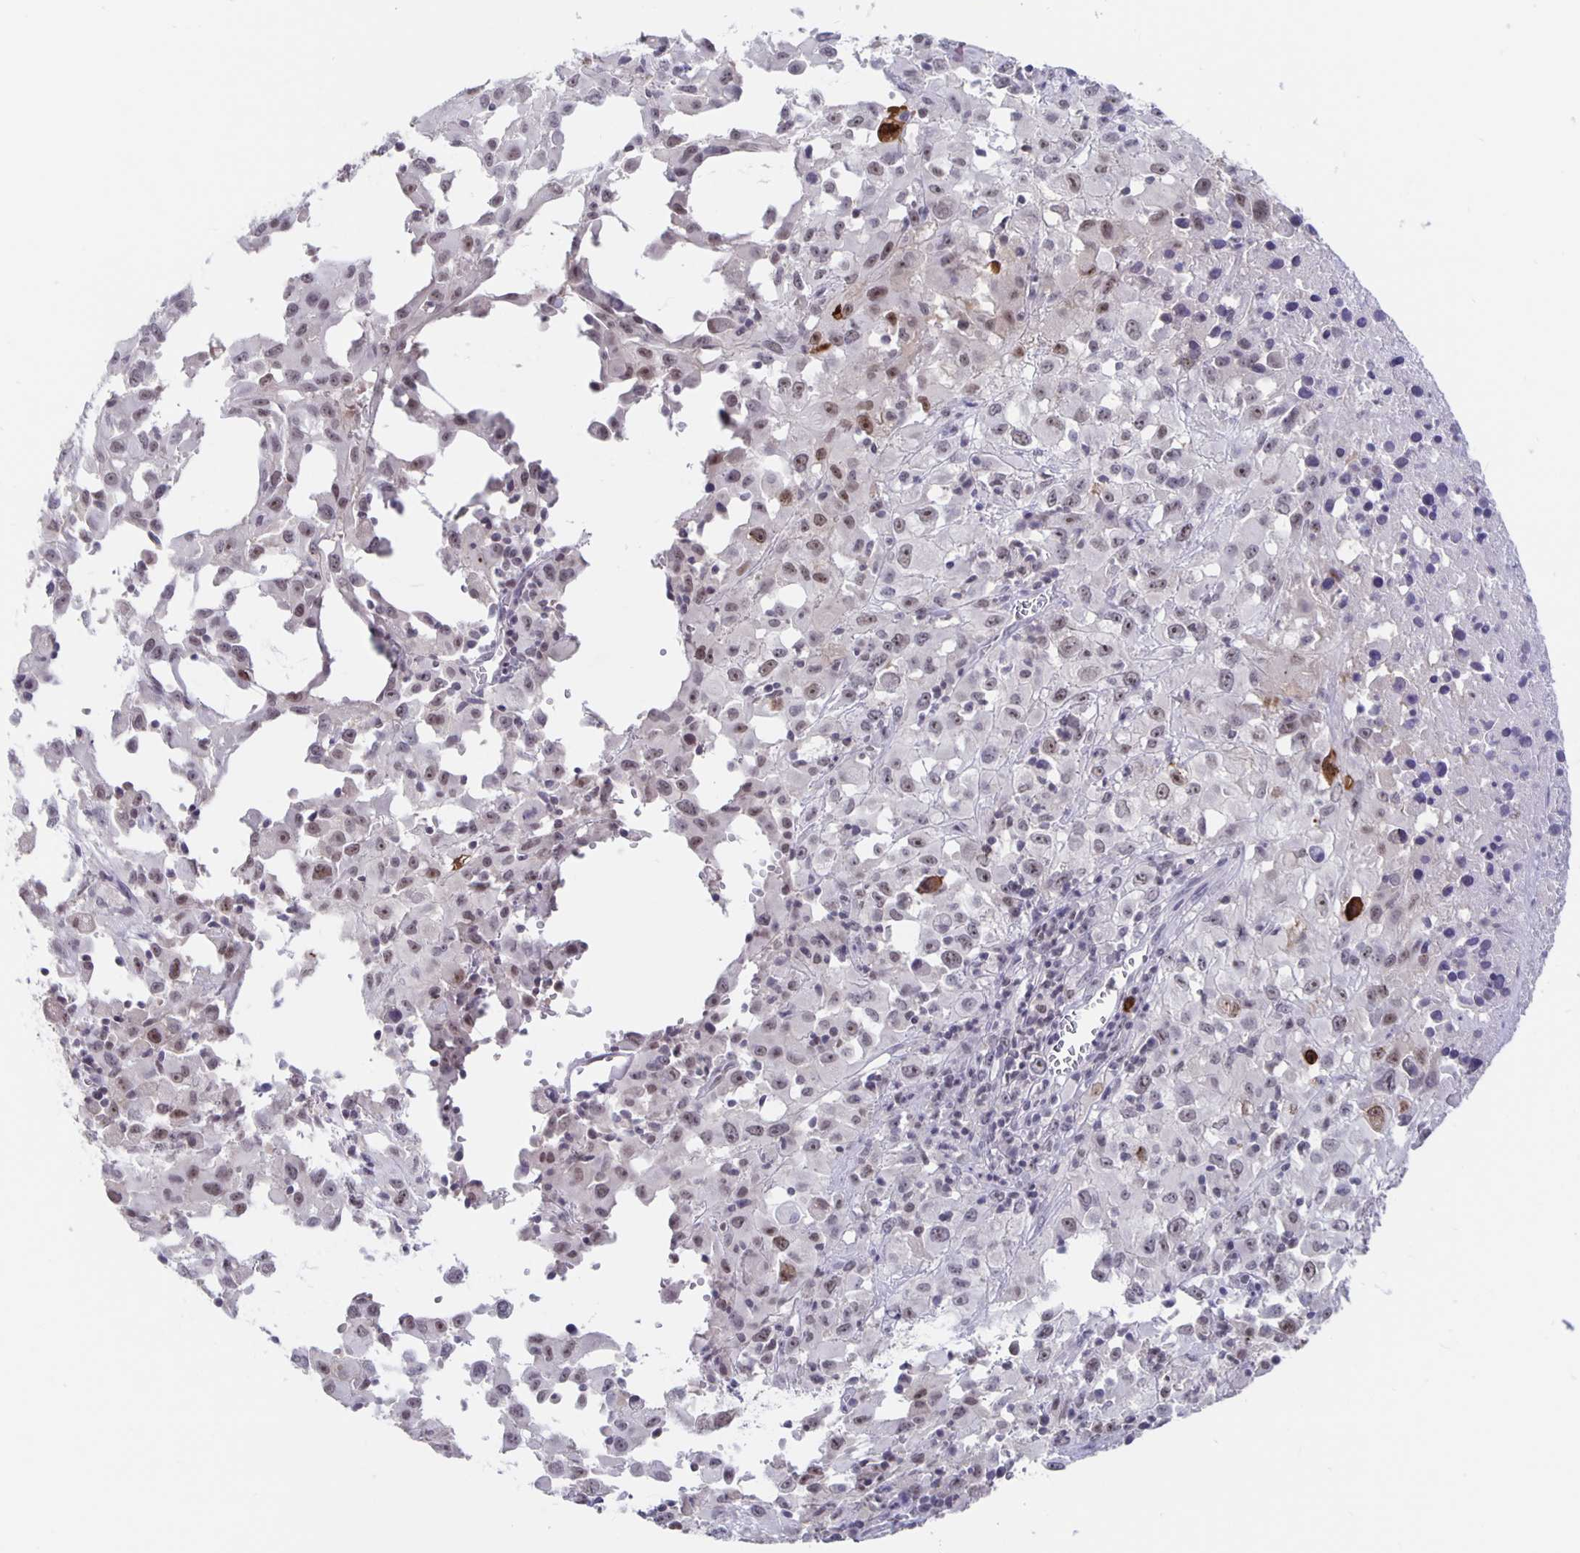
{"staining": {"intensity": "weak", "quantity": ">75%", "location": "nuclear"}, "tissue": "melanoma", "cell_type": "Tumor cells", "image_type": "cancer", "snomed": [{"axis": "morphology", "description": "Malignant melanoma, Metastatic site"}, {"axis": "topography", "description": "Soft tissue"}], "caption": "Weak nuclear staining is seen in about >75% of tumor cells in melanoma. Nuclei are stained in blue.", "gene": "ZNF691", "patient": {"sex": "male", "age": 50}}